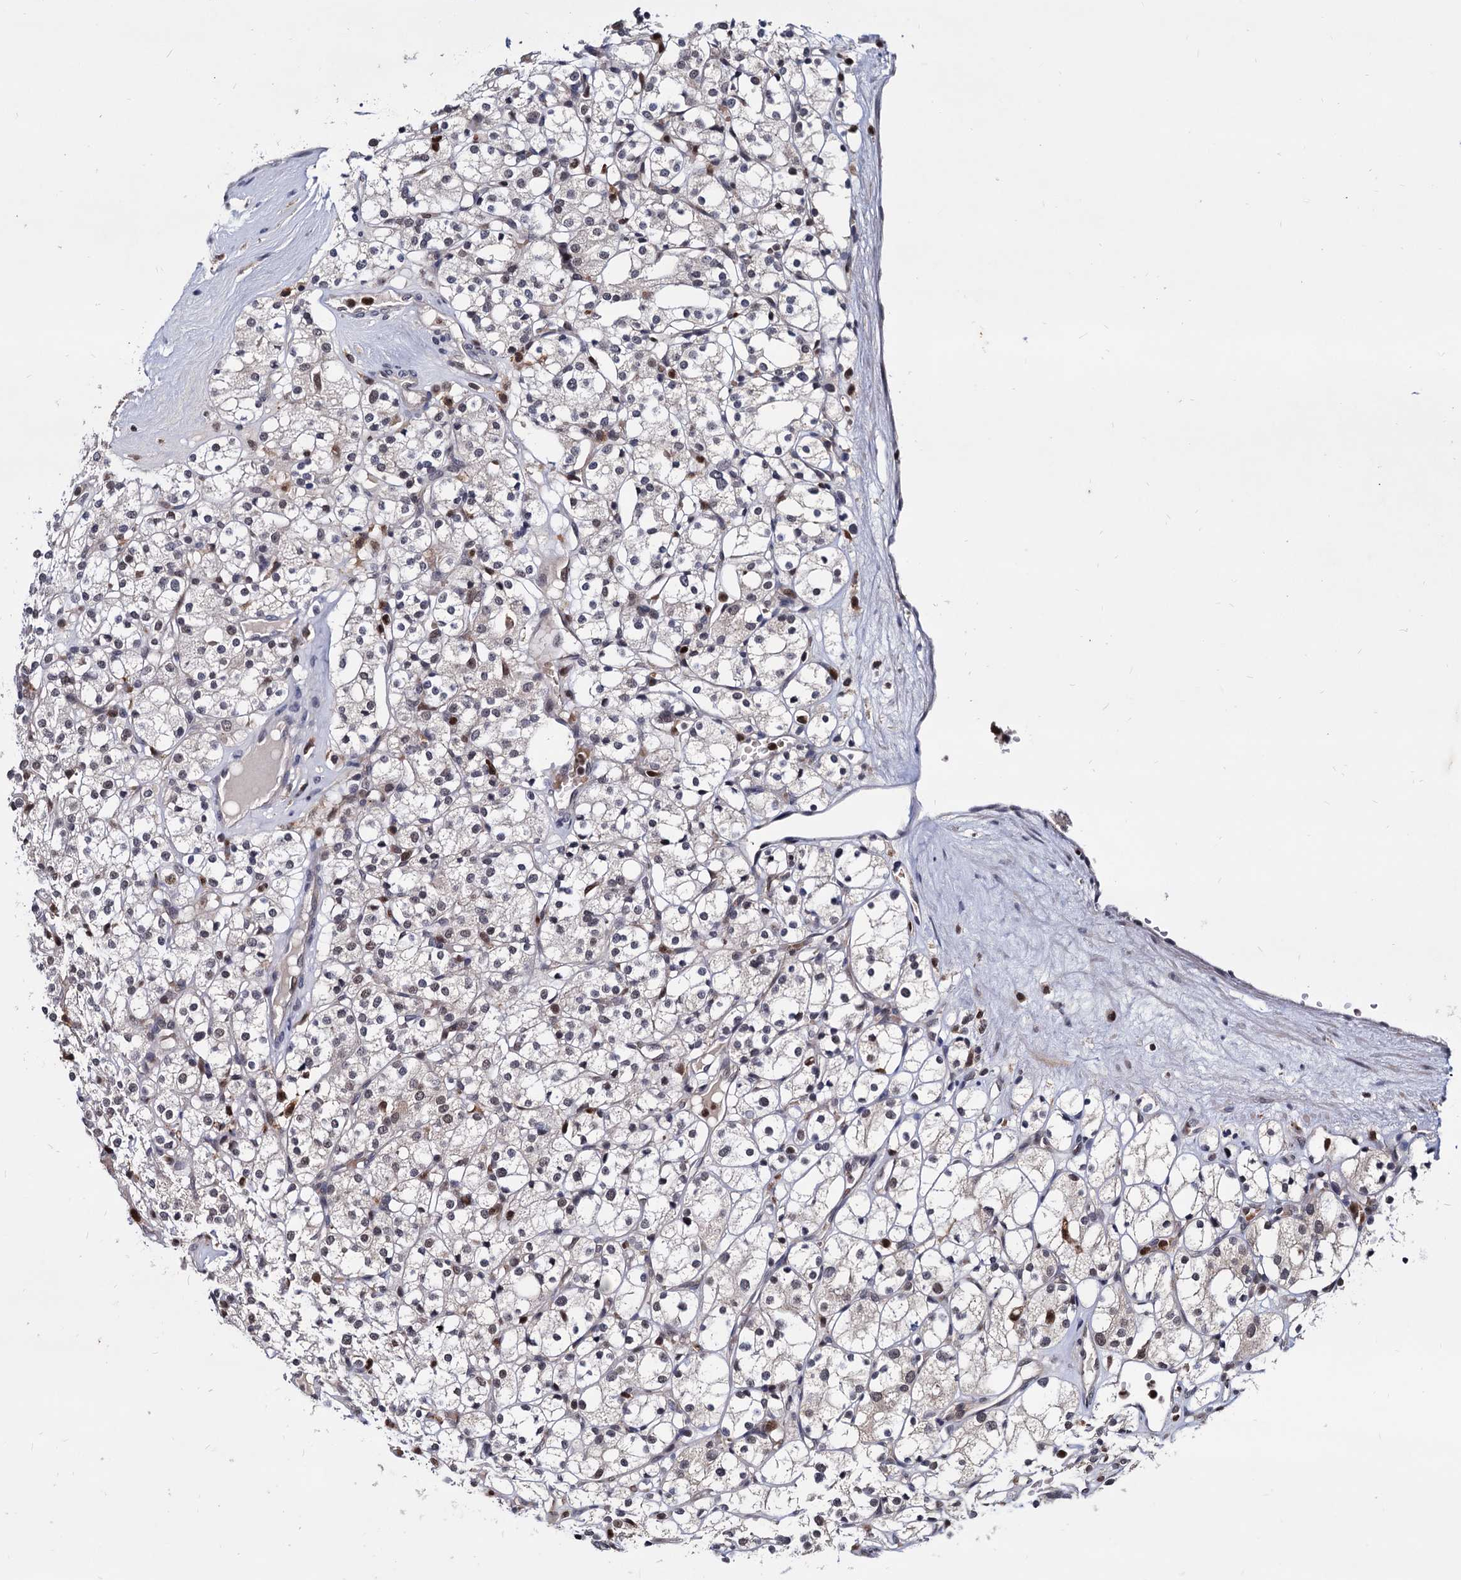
{"staining": {"intensity": "weak", "quantity": "<25%", "location": "nuclear"}, "tissue": "renal cancer", "cell_type": "Tumor cells", "image_type": "cancer", "snomed": [{"axis": "morphology", "description": "Adenocarcinoma, NOS"}, {"axis": "topography", "description": "Kidney"}], "caption": "Immunohistochemistry (IHC) photomicrograph of neoplastic tissue: human renal cancer stained with DAB shows no significant protein positivity in tumor cells.", "gene": "RNASEH2B", "patient": {"sex": "male", "age": 77}}